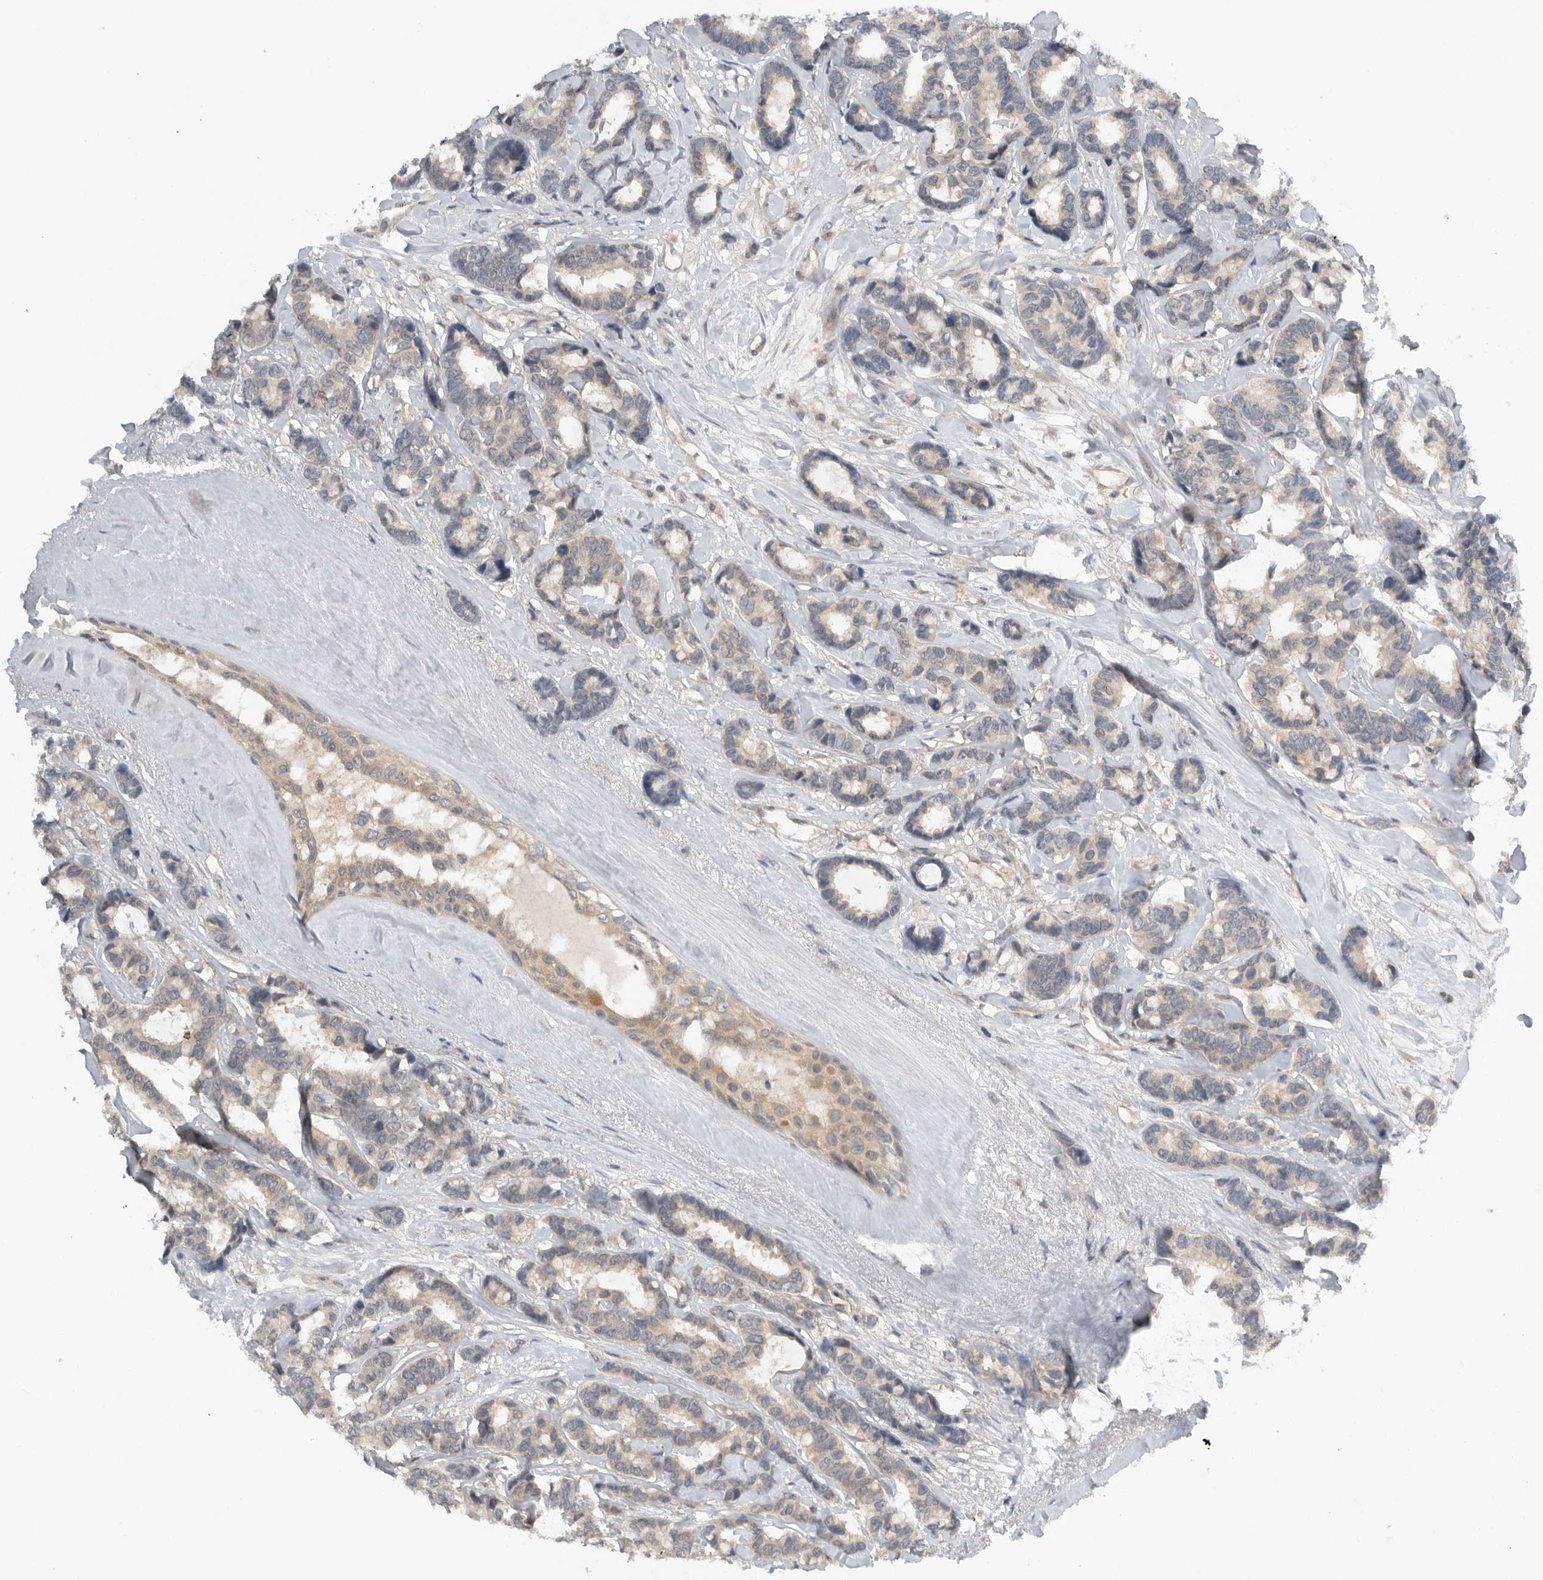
{"staining": {"intensity": "weak", "quantity": "25%-75%", "location": "cytoplasmic/membranous"}, "tissue": "breast cancer", "cell_type": "Tumor cells", "image_type": "cancer", "snomed": [{"axis": "morphology", "description": "Duct carcinoma"}, {"axis": "topography", "description": "Breast"}], "caption": "This is a photomicrograph of IHC staining of intraductal carcinoma (breast), which shows weak positivity in the cytoplasmic/membranous of tumor cells.", "gene": "AASDHPPT", "patient": {"sex": "female", "age": 87}}